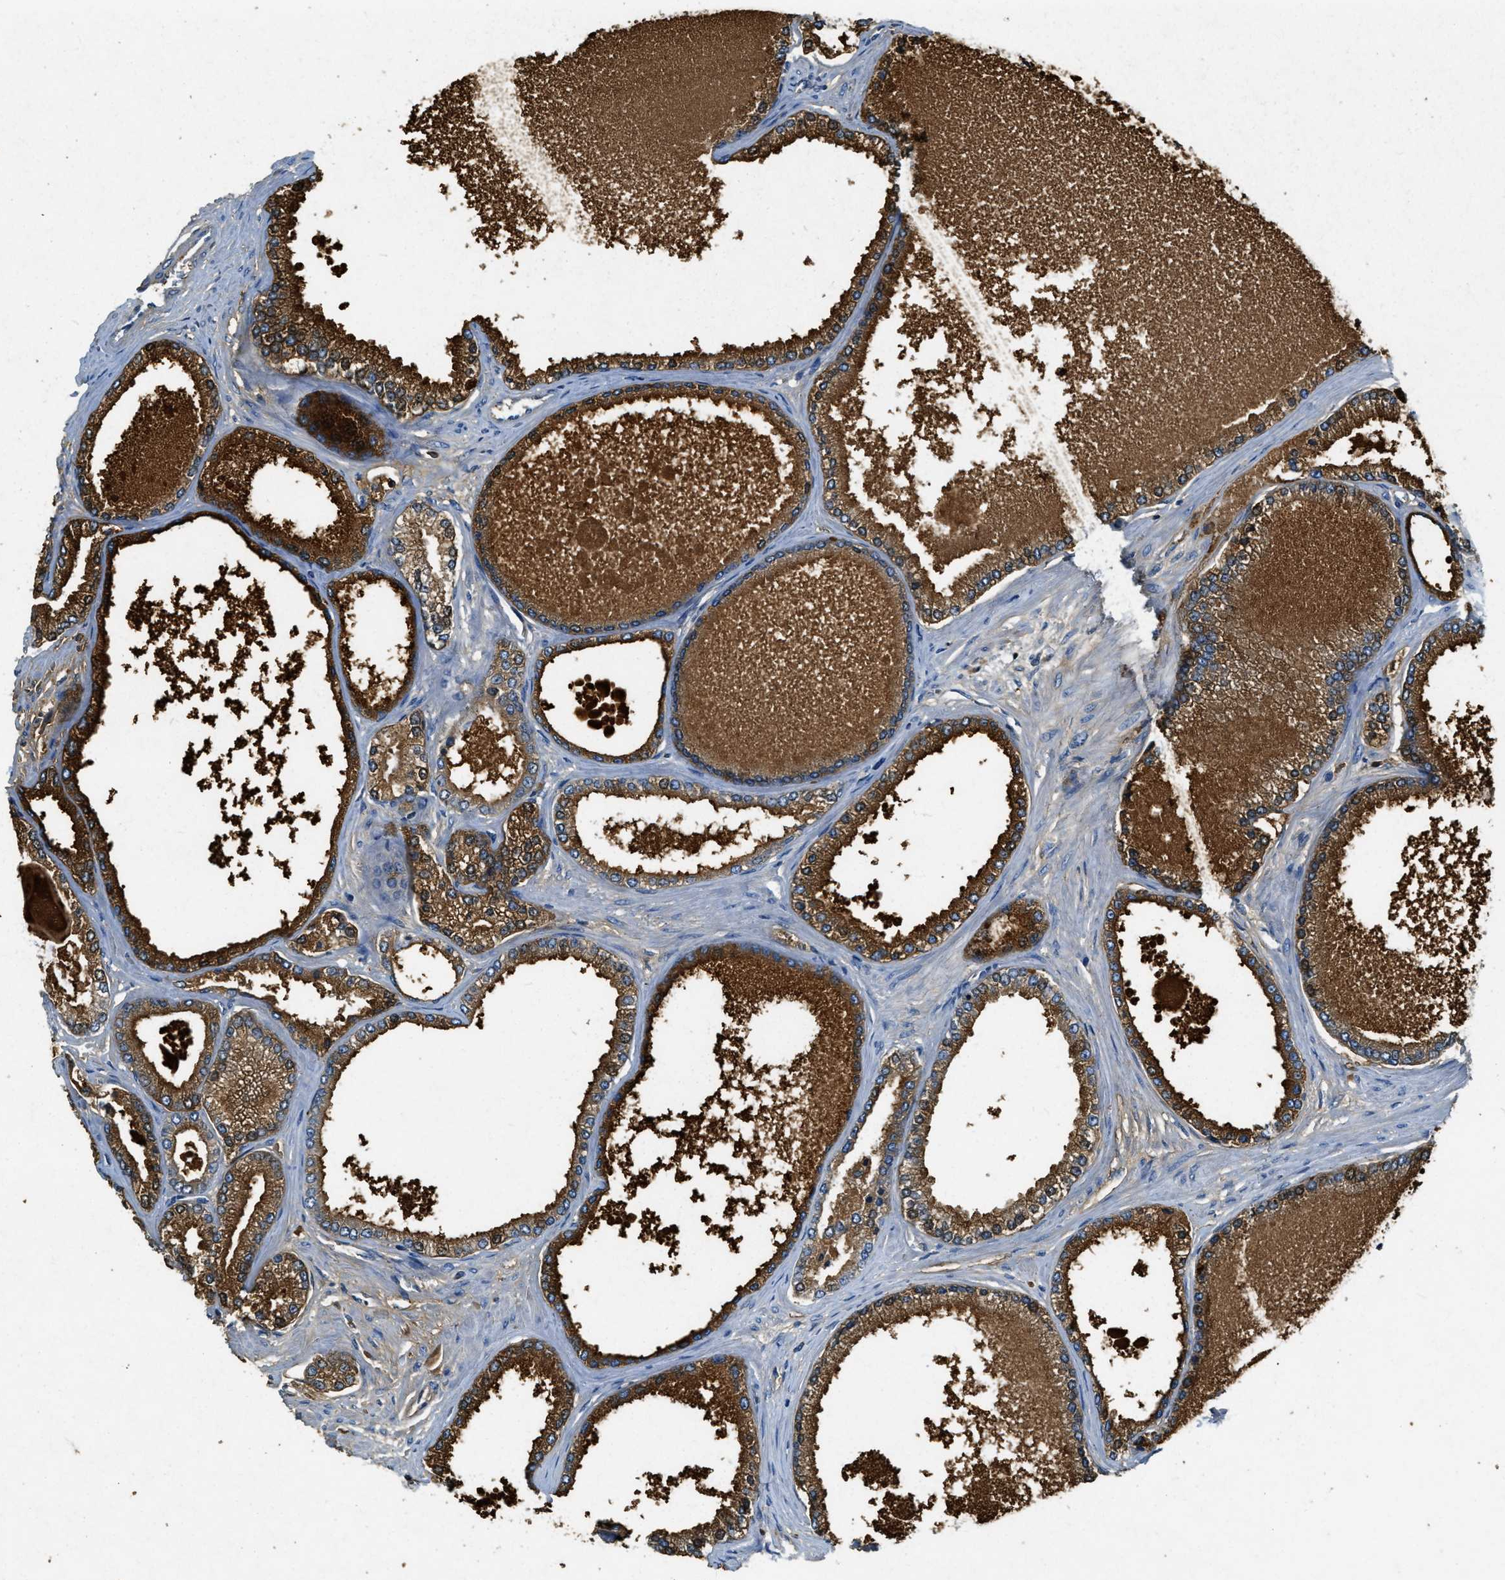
{"staining": {"intensity": "strong", "quantity": ">75%", "location": "cytoplasmic/membranous"}, "tissue": "prostate cancer", "cell_type": "Tumor cells", "image_type": "cancer", "snomed": [{"axis": "morphology", "description": "Adenocarcinoma, High grade"}, {"axis": "topography", "description": "Prostate"}], "caption": "Human prostate high-grade adenocarcinoma stained with a protein marker demonstrates strong staining in tumor cells.", "gene": "PRTN3", "patient": {"sex": "male", "age": 61}}